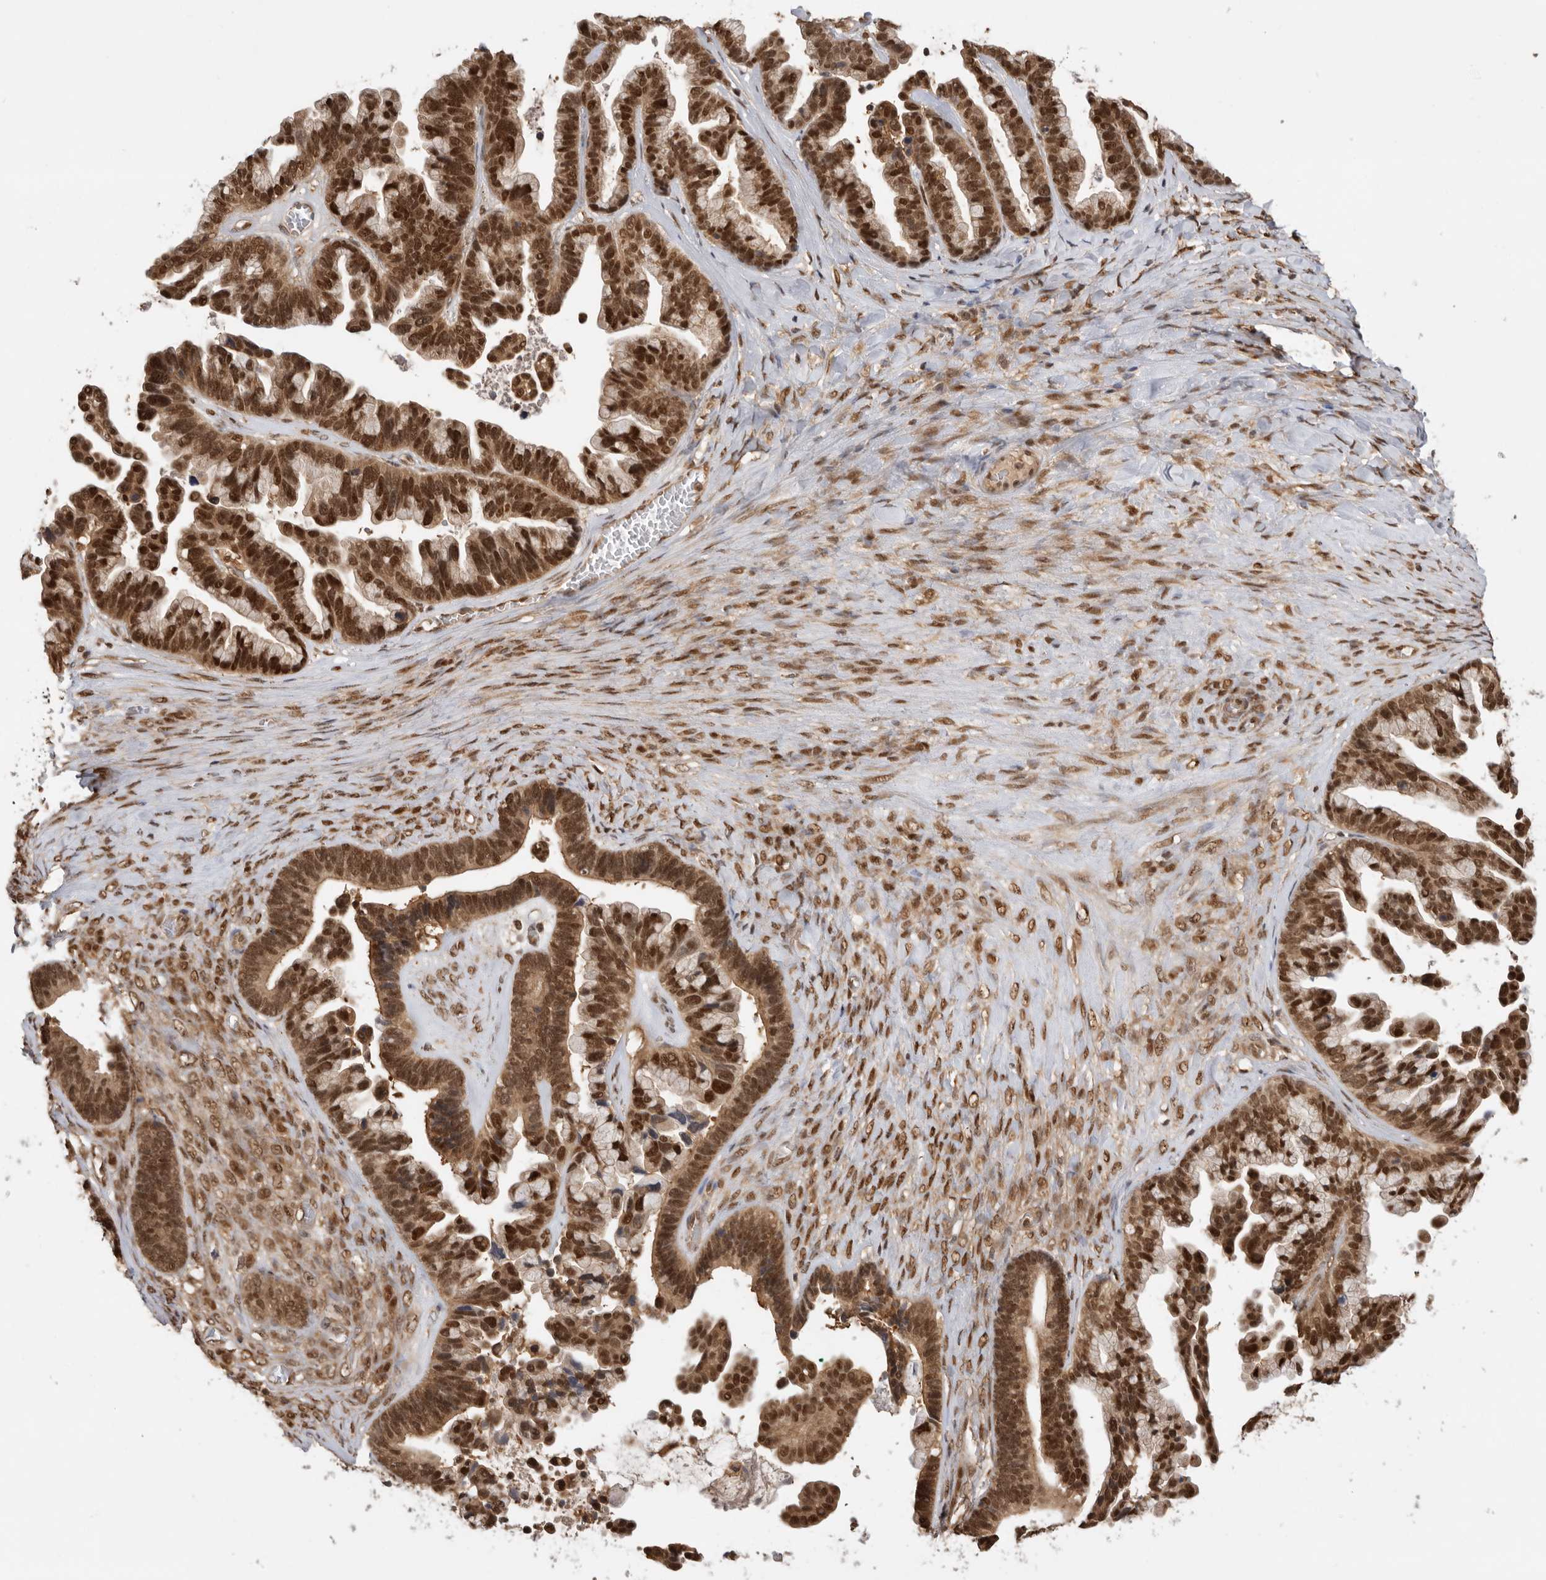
{"staining": {"intensity": "strong", "quantity": ">75%", "location": "cytoplasmic/membranous,nuclear"}, "tissue": "ovarian cancer", "cell_type": "Tumor cells", "image_type": "cancer", "snomed": [{"axis": "morphology", "description": "Cystadenocarcinoma, serous, NOS"}, {"axis": "topography", "description": "Ovary"}], "caption": "Ovarian cancer (serous cystadenocarcinoma) stained with a protein marker demonstrates strong staining in tumor cells.", "gene": "ADPRS", "patient": {"sex": "female", "age": 56}}